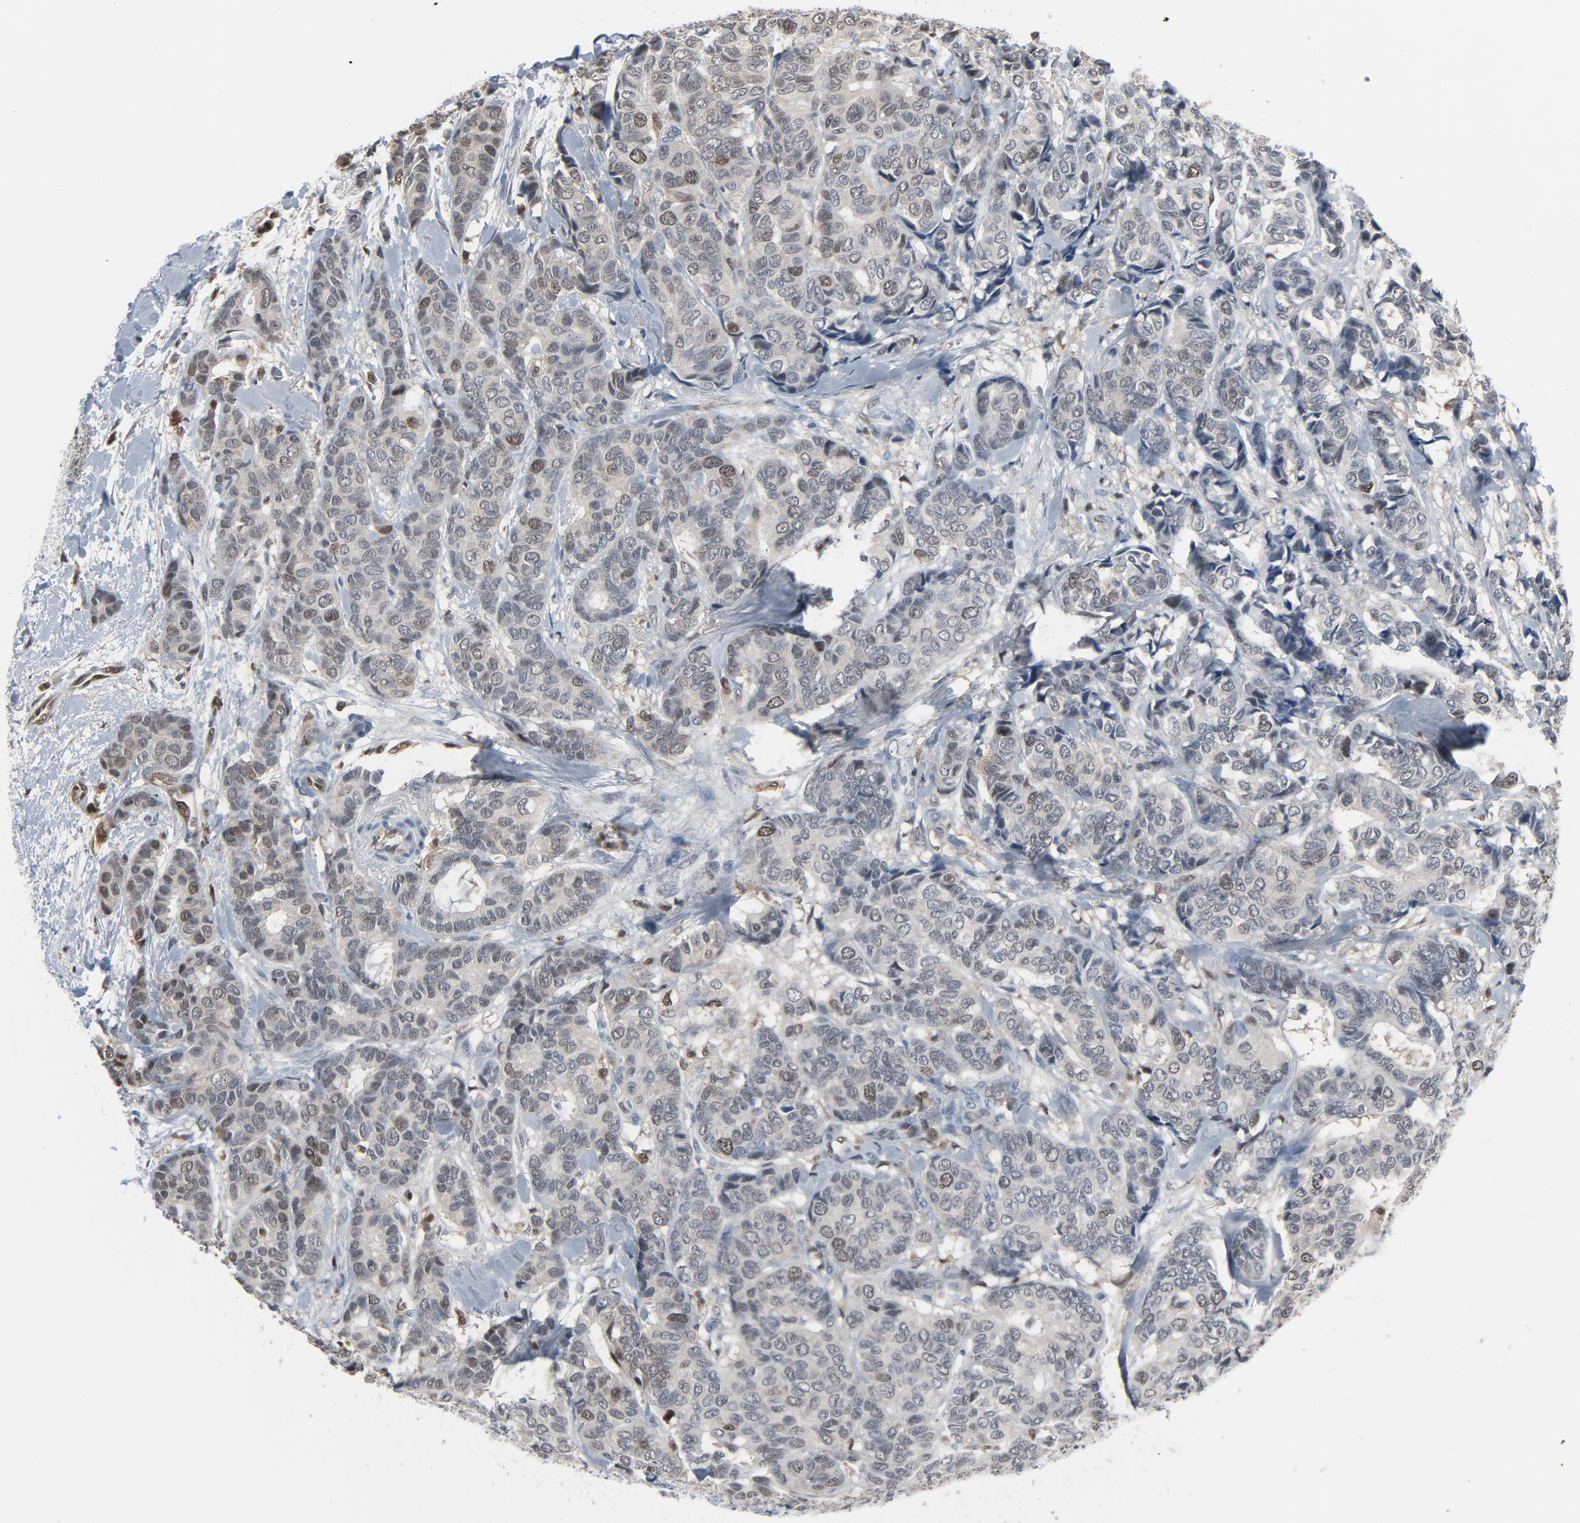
{"staining": {"intensity": "weak", "quantity": "25%-75%", "location": "cytoplasmic/membranous"}, "tissue": "breast cancer", "cell_type": "Tumor cells", "image_type": "cancer", "snomed": [{"axis": "morphology", "description": "Duct carcinoma"}, {"axis": "topography", "description": "Breast"}], "caption": "Immunohistochemical staining of human breast intraductal carcinoma shows low levels of weak cytoplasmic/membranous staining in approximately 25%-75% of tumor cells.", "gene": "STAT5A", "patient": {"sex": "female", "age": 87}}